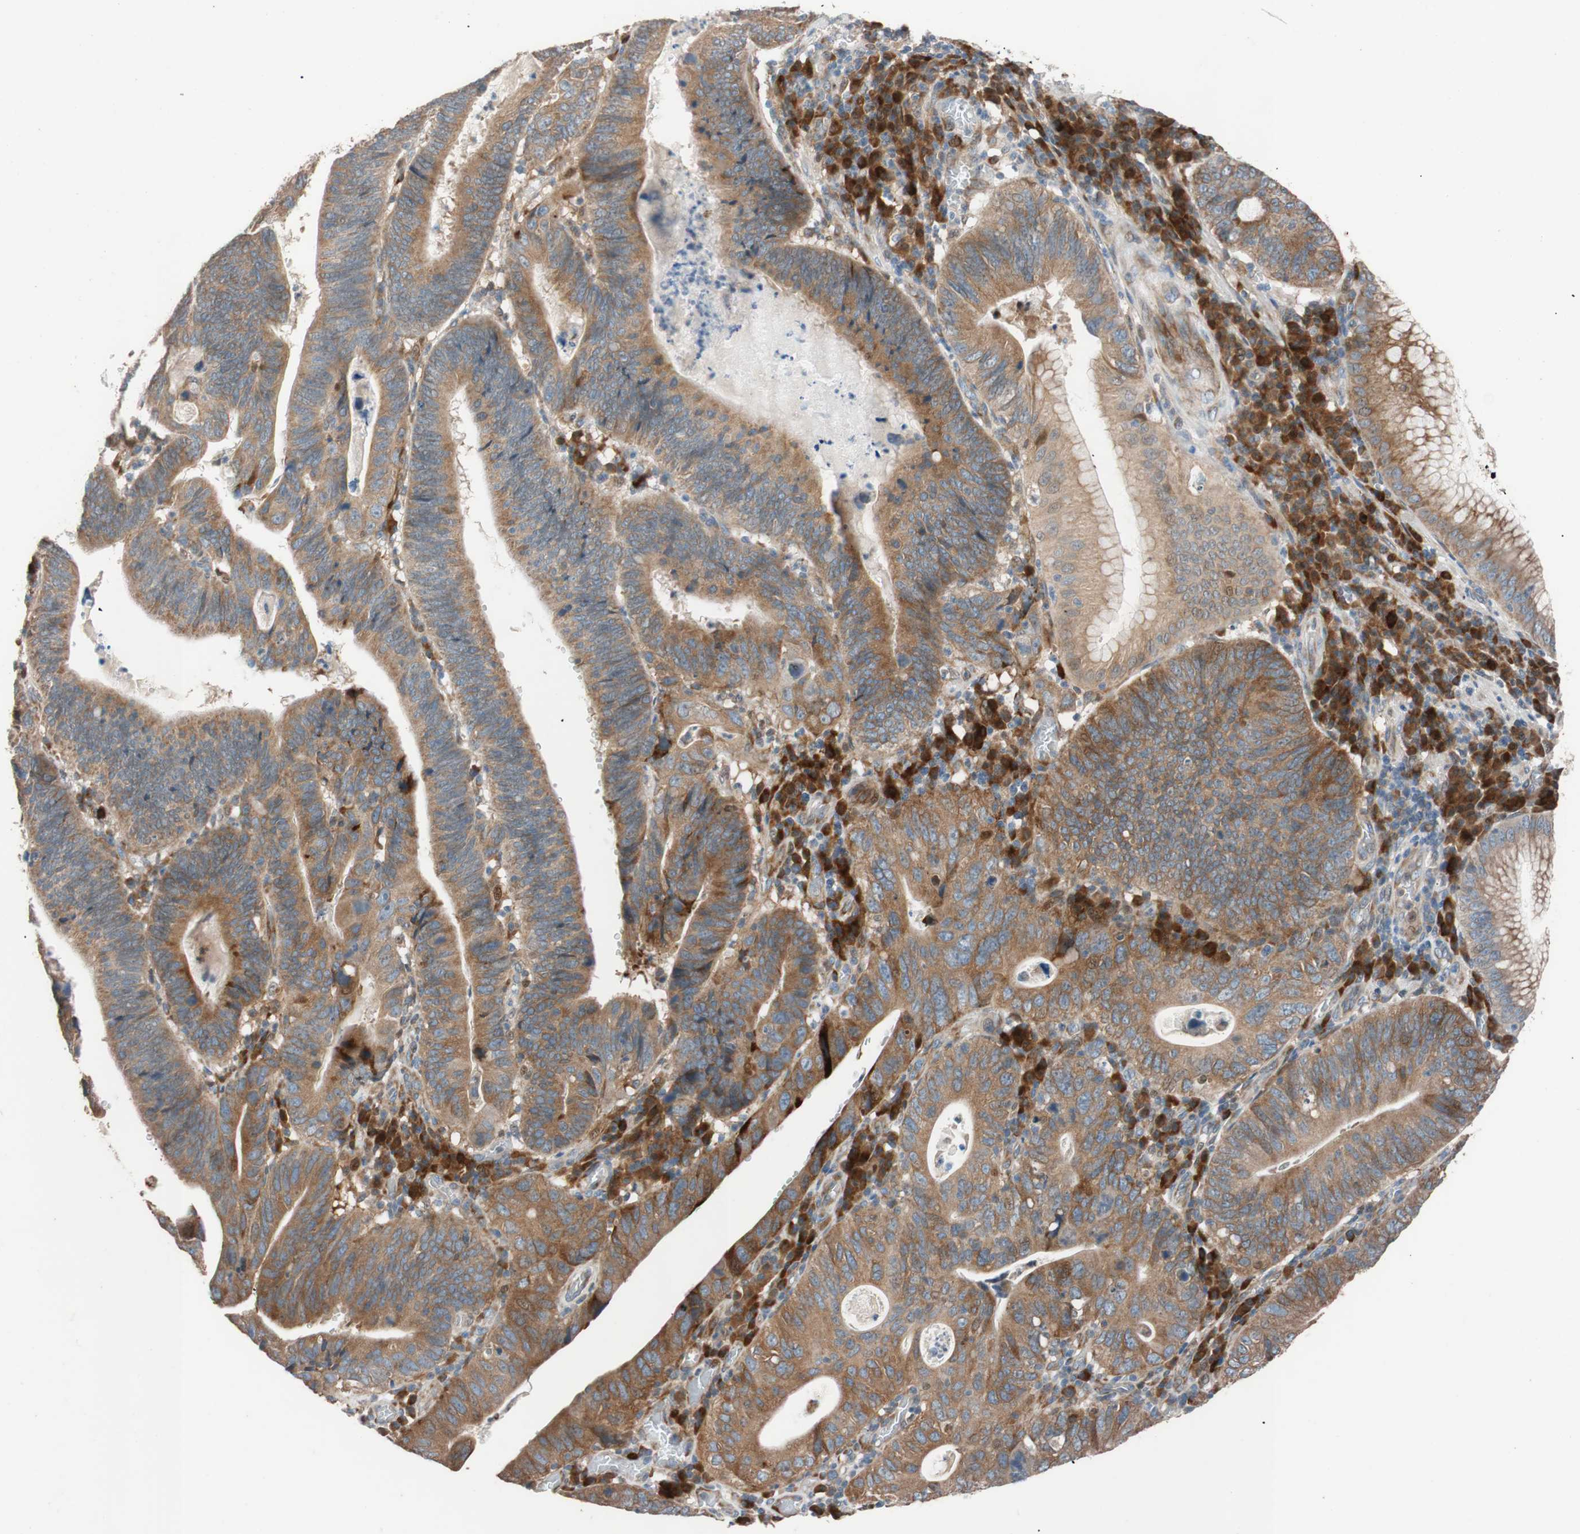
{"staining": {"intensity": "strong", "quantity": ">75%", "location": "cytoplasmic/membranous"}, "tissue": "stomach cancer", "cell_type": "Tumor cells", "image_type": "cancer", "snomed": [{"axis": "morphology", "description": "Adenocarcinoma, NOS"}, {"axis": "topography", "description": "Stomach"}], "caption": "Stomach cancer (adenocarcinoma) stained with immunohistochemistry shows strong cytoplasmic/membranous positivity in approximately >75% of tumor cells.", "gene": "FAAH", "patient": {"sex": "male", "age": 59}}